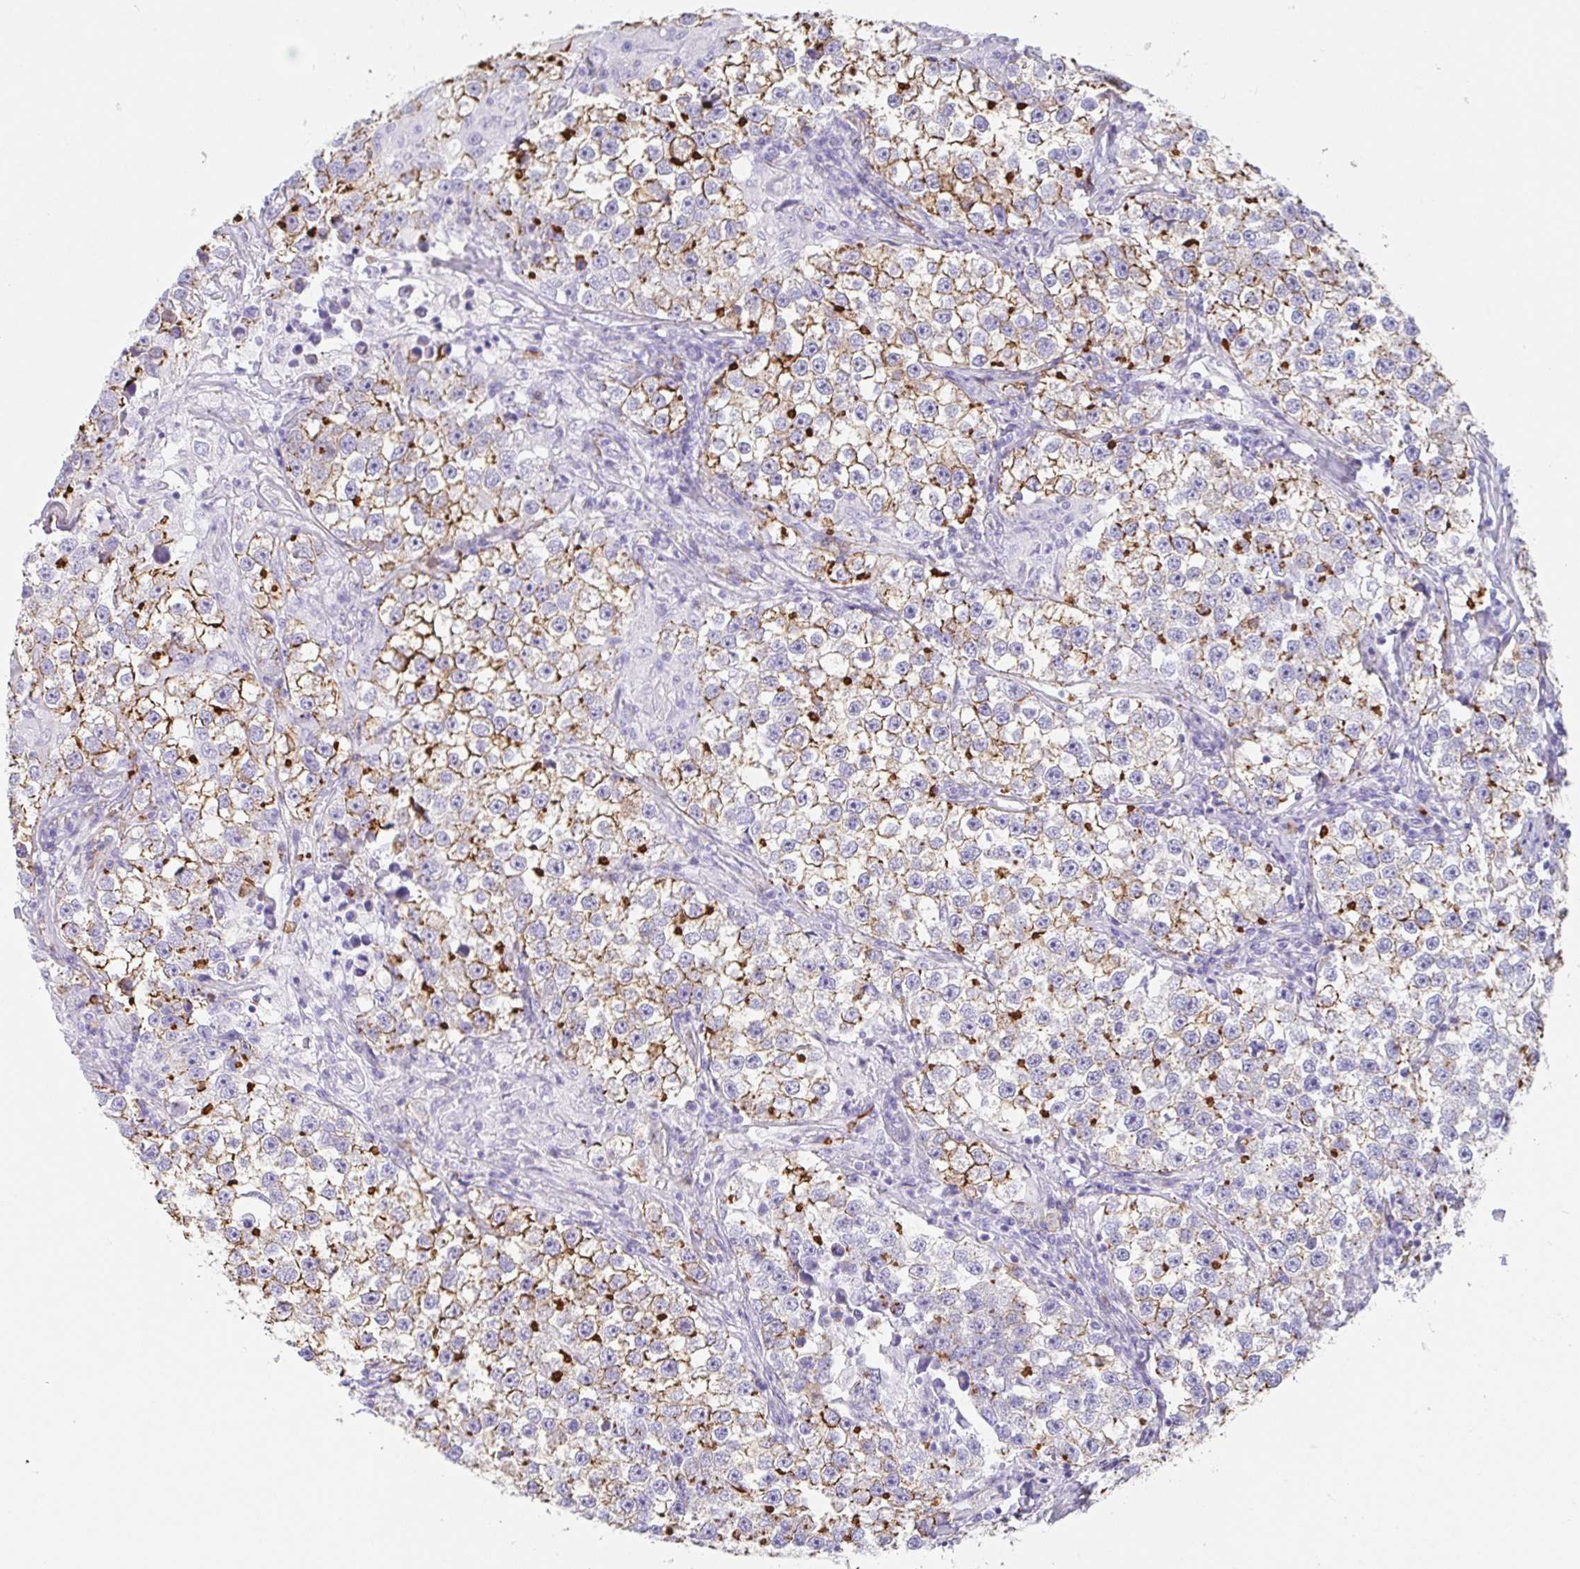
{"staining": {"intensity": "moderate", "quantity": ">75%", "location": "cytoplasmic/membranous"}, "tissue": "testis cancer", "cell_type": "Tumor cells", "image_type": "cancer", "snomed": [{"axis": "morphology", "description": "Seminoma, NOS"}, {"axis": "topography", "description": "Testis"}], "caption": "The micrograph demonstrates immunohistochemical staining of testis cancer (seminoma). There is moderate cytoplasmic/membranous expression is appreciated in approximately >75% of tumor cells.", "gene": "DBN1", "patient": {"sex": "male", "age": 46}}